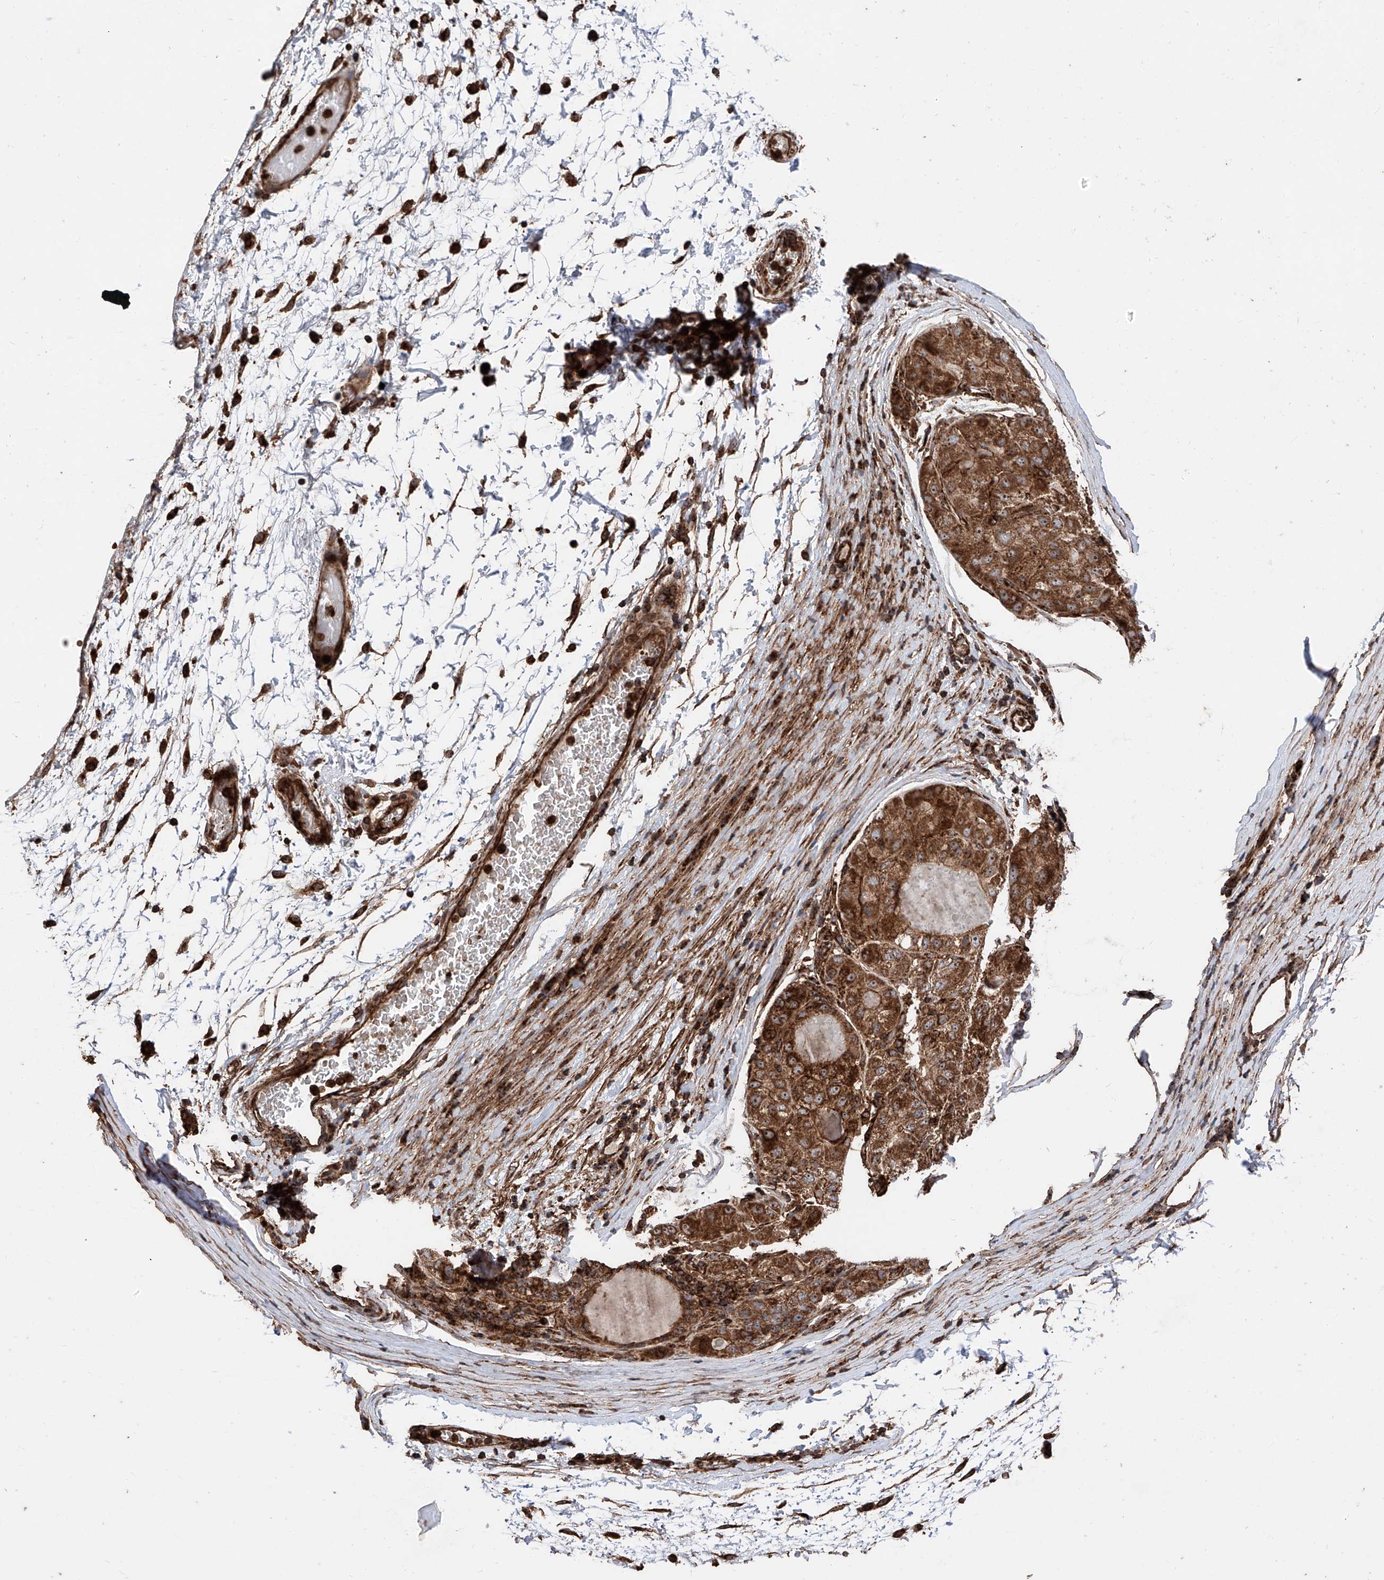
{"staining": {"intensity": "strong", "quantity": ">75%", "location": "cytoplasmic/membranous"}, "tissue": "liver cancer", "cell_type": "Tumor cells", "image_type": "cancer", "snomed": [{"axis": "morphology", "description": "Carcinoma, Hepatocellular, NOS"}, {"axis": "topography", "description": "Liver"}], "caption": "Hepatocellular carcinoma (liver) tissue displays strong cytoplasmic/membranous staining in about >75% of tumor cells, visualized by immunohistochemistry.", "gene": "PISD", "patient": {"sex": "male", "age": 80}}